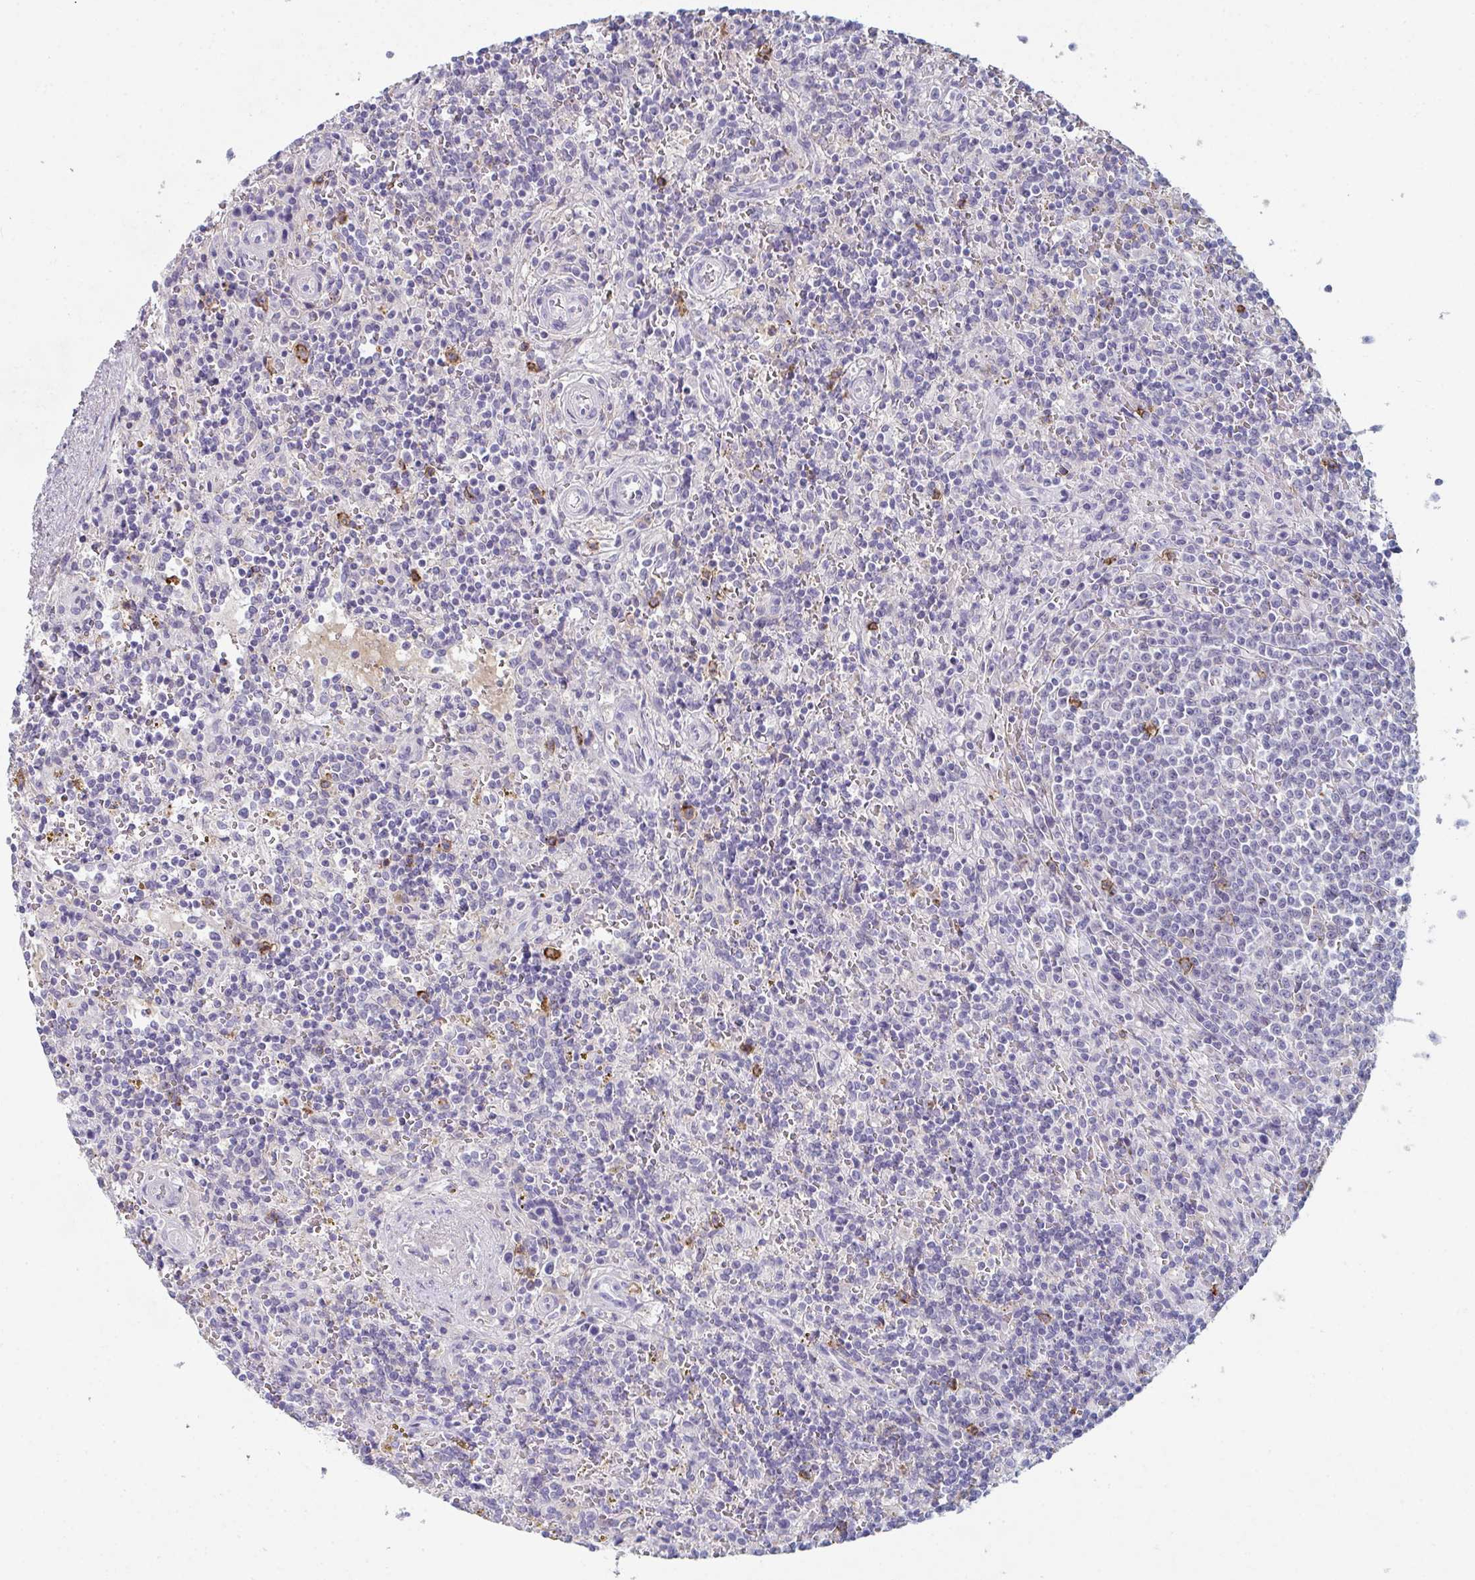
{"staining": {"intensity": "negative", "quantity": "none", "location": "none"}, "tissue": "lymphoma", "cell_type": "Tumor cells", "image_type": "cancer", "snomed": [{"axis": "morphology", "description": "Malignant lymphoma, non-Hodgkin's type, Low grade"}, {"axis": "topography", "description": "Spleen"}], "caption": "High power microscopy micrograph of an immunohistochemistry photomicrograph of malignant lymphoma, non-Hodgkin's type (low-grade), revealing no significant positivity in tumor cells.", "gene": "ADAM21", "patient": {"sex": "male", "age": 67}}